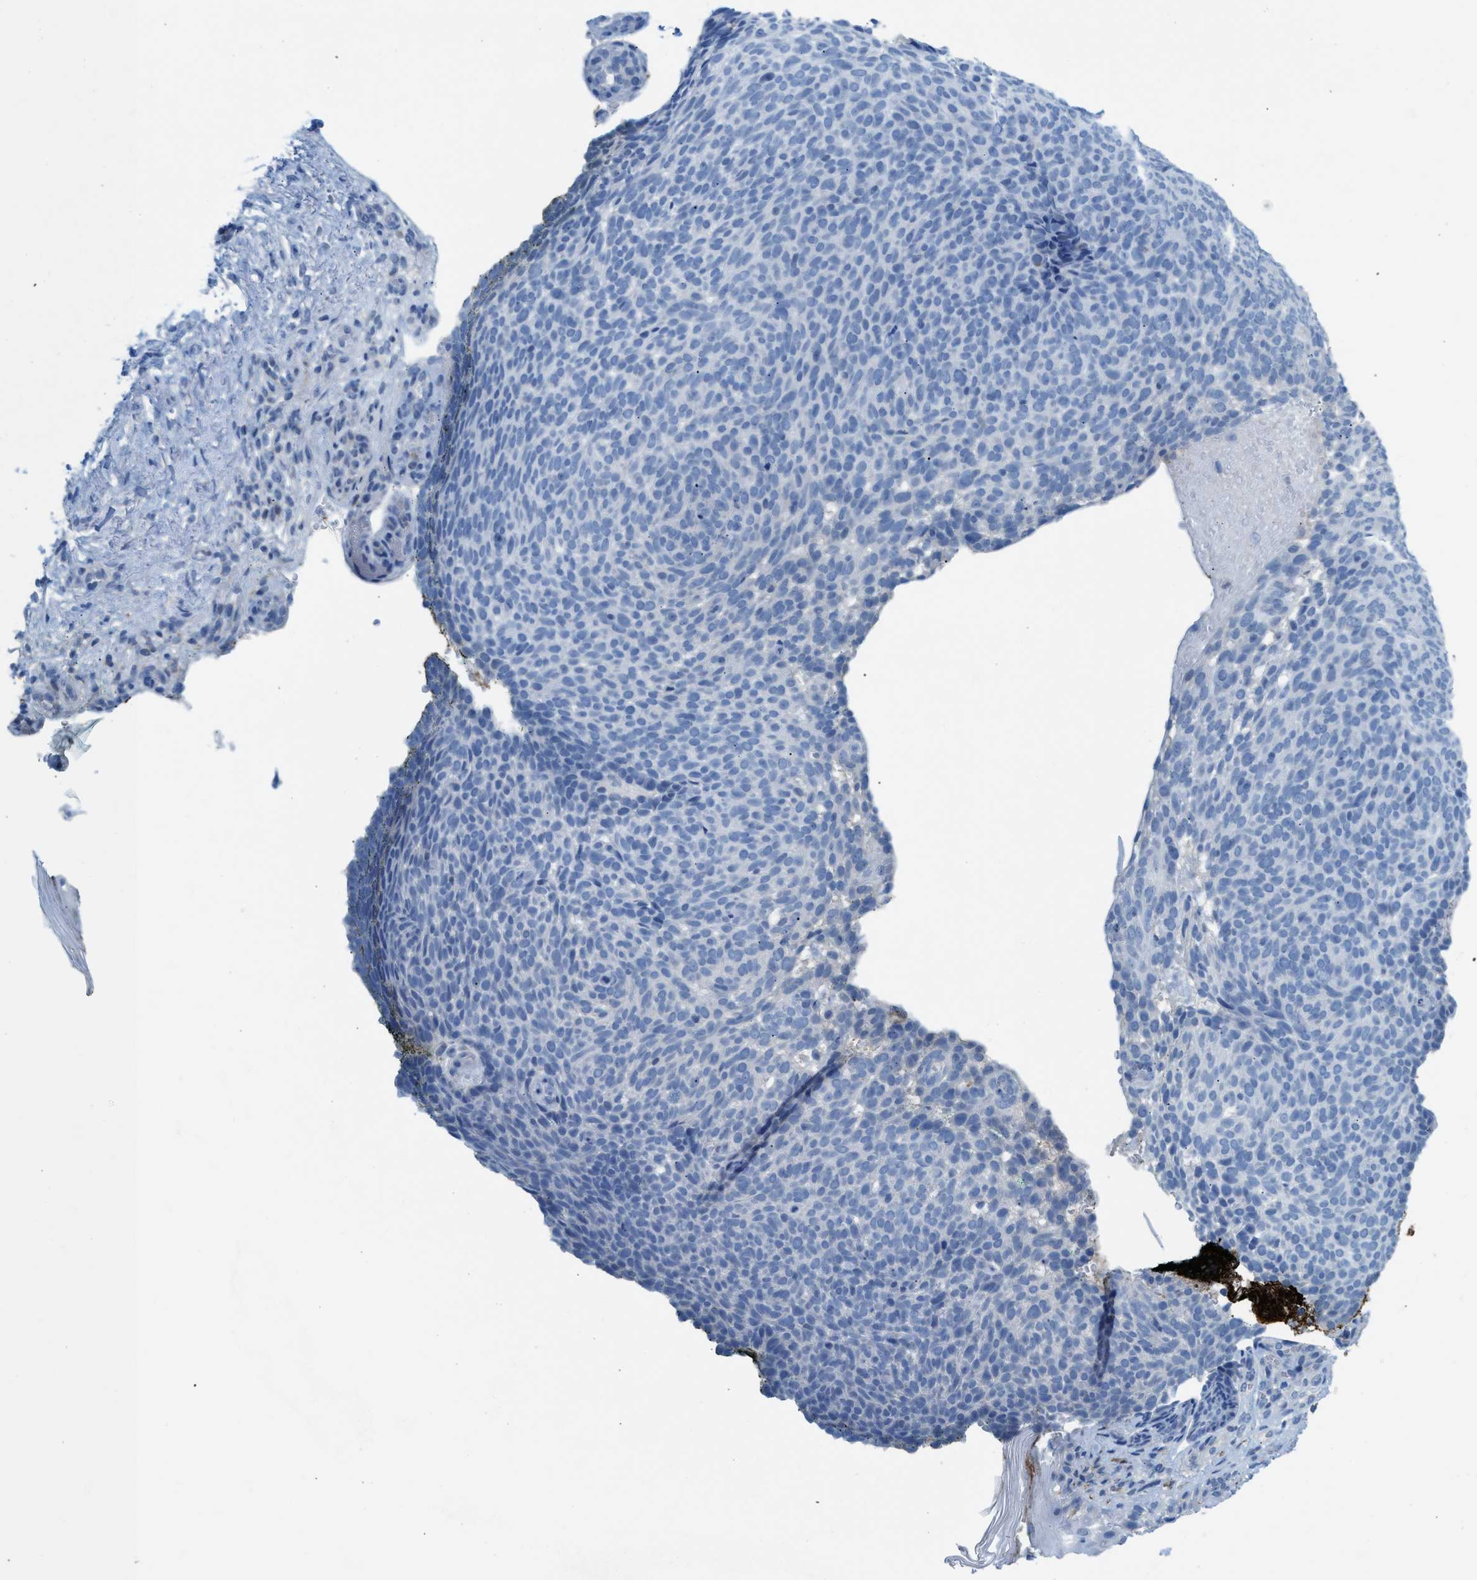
{"staining": {"intensity": "negative", "quantity": "none", "location": "none"}, "tissue": "skin cancer", "cell_type": "Tumor cells", "image_type": "cancer", "snomed": [{"axis": "morphology", "description": "Basal cell carcinoma"}, {"axis": "topography", "description": "Skin"}], "caption": "Image shows no significant protein positivity in tumor cells of basal cell carcinoma (skin).", "gene": "PPM1D", "patient": {"sex": "male", "age": 61}}